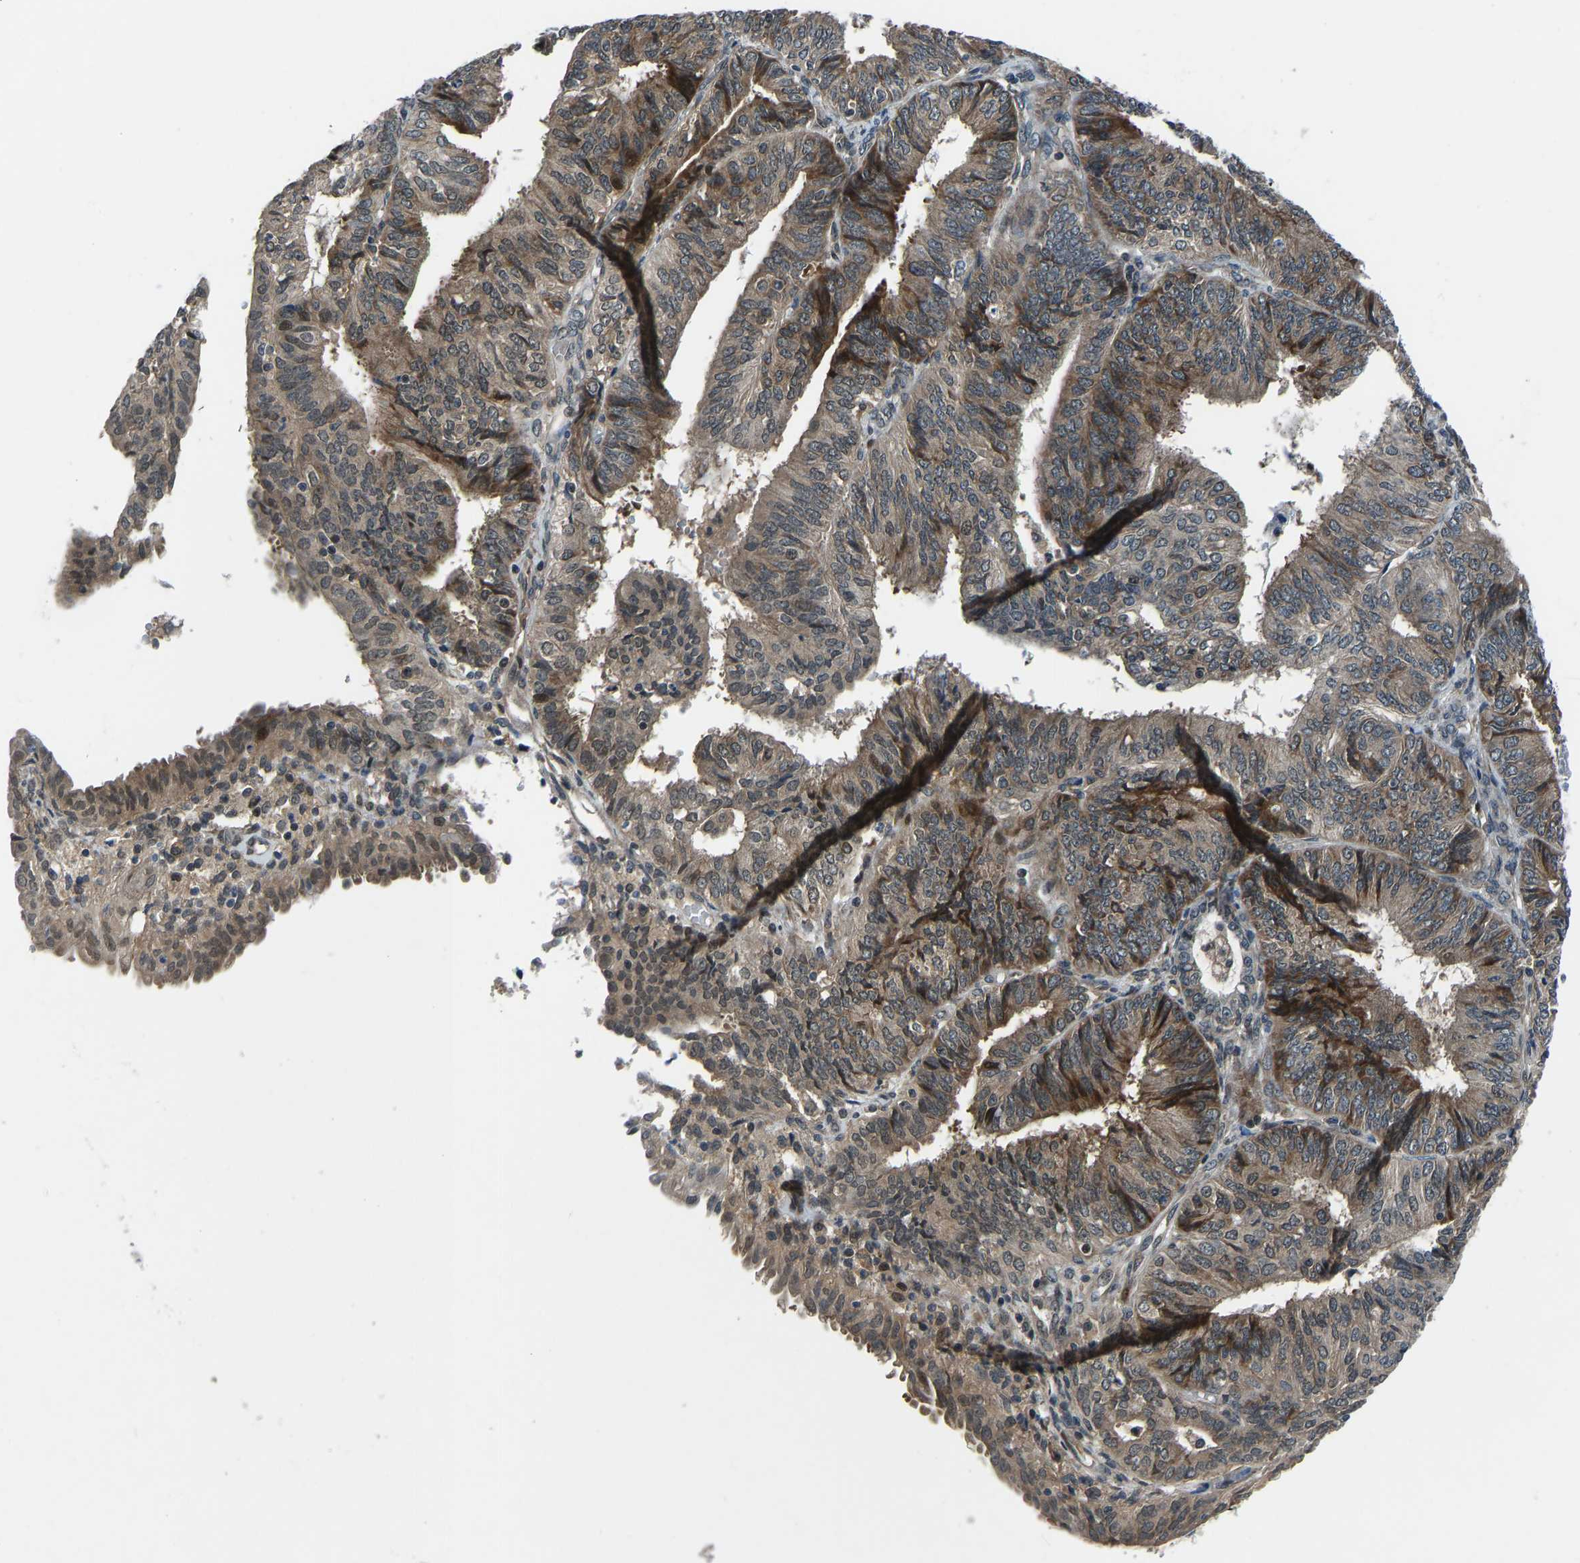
{"staining": {"intensity": "moderate", "quantity": ">75%", "location": "cytoplasmic/membranous"}, "tissue": "endometrial cancer", "cell_type": "Tumor cells", "image_type": "cancer", "snomed": [{"axis": "morphology", "description": "Adenocarcinoma, NOS"}, {"axis": "topography", "description": "Endometrium"}], "caption": "This image exhibits immunohistochemistry (IHC) staining of adenocarcinoma (endometrial), with medium moderate cytoplasmic/membranous positivity in approximately >75% of tumor cells.", "gene": "RLIM", "patient": {"sex": "female", "age": 58}}